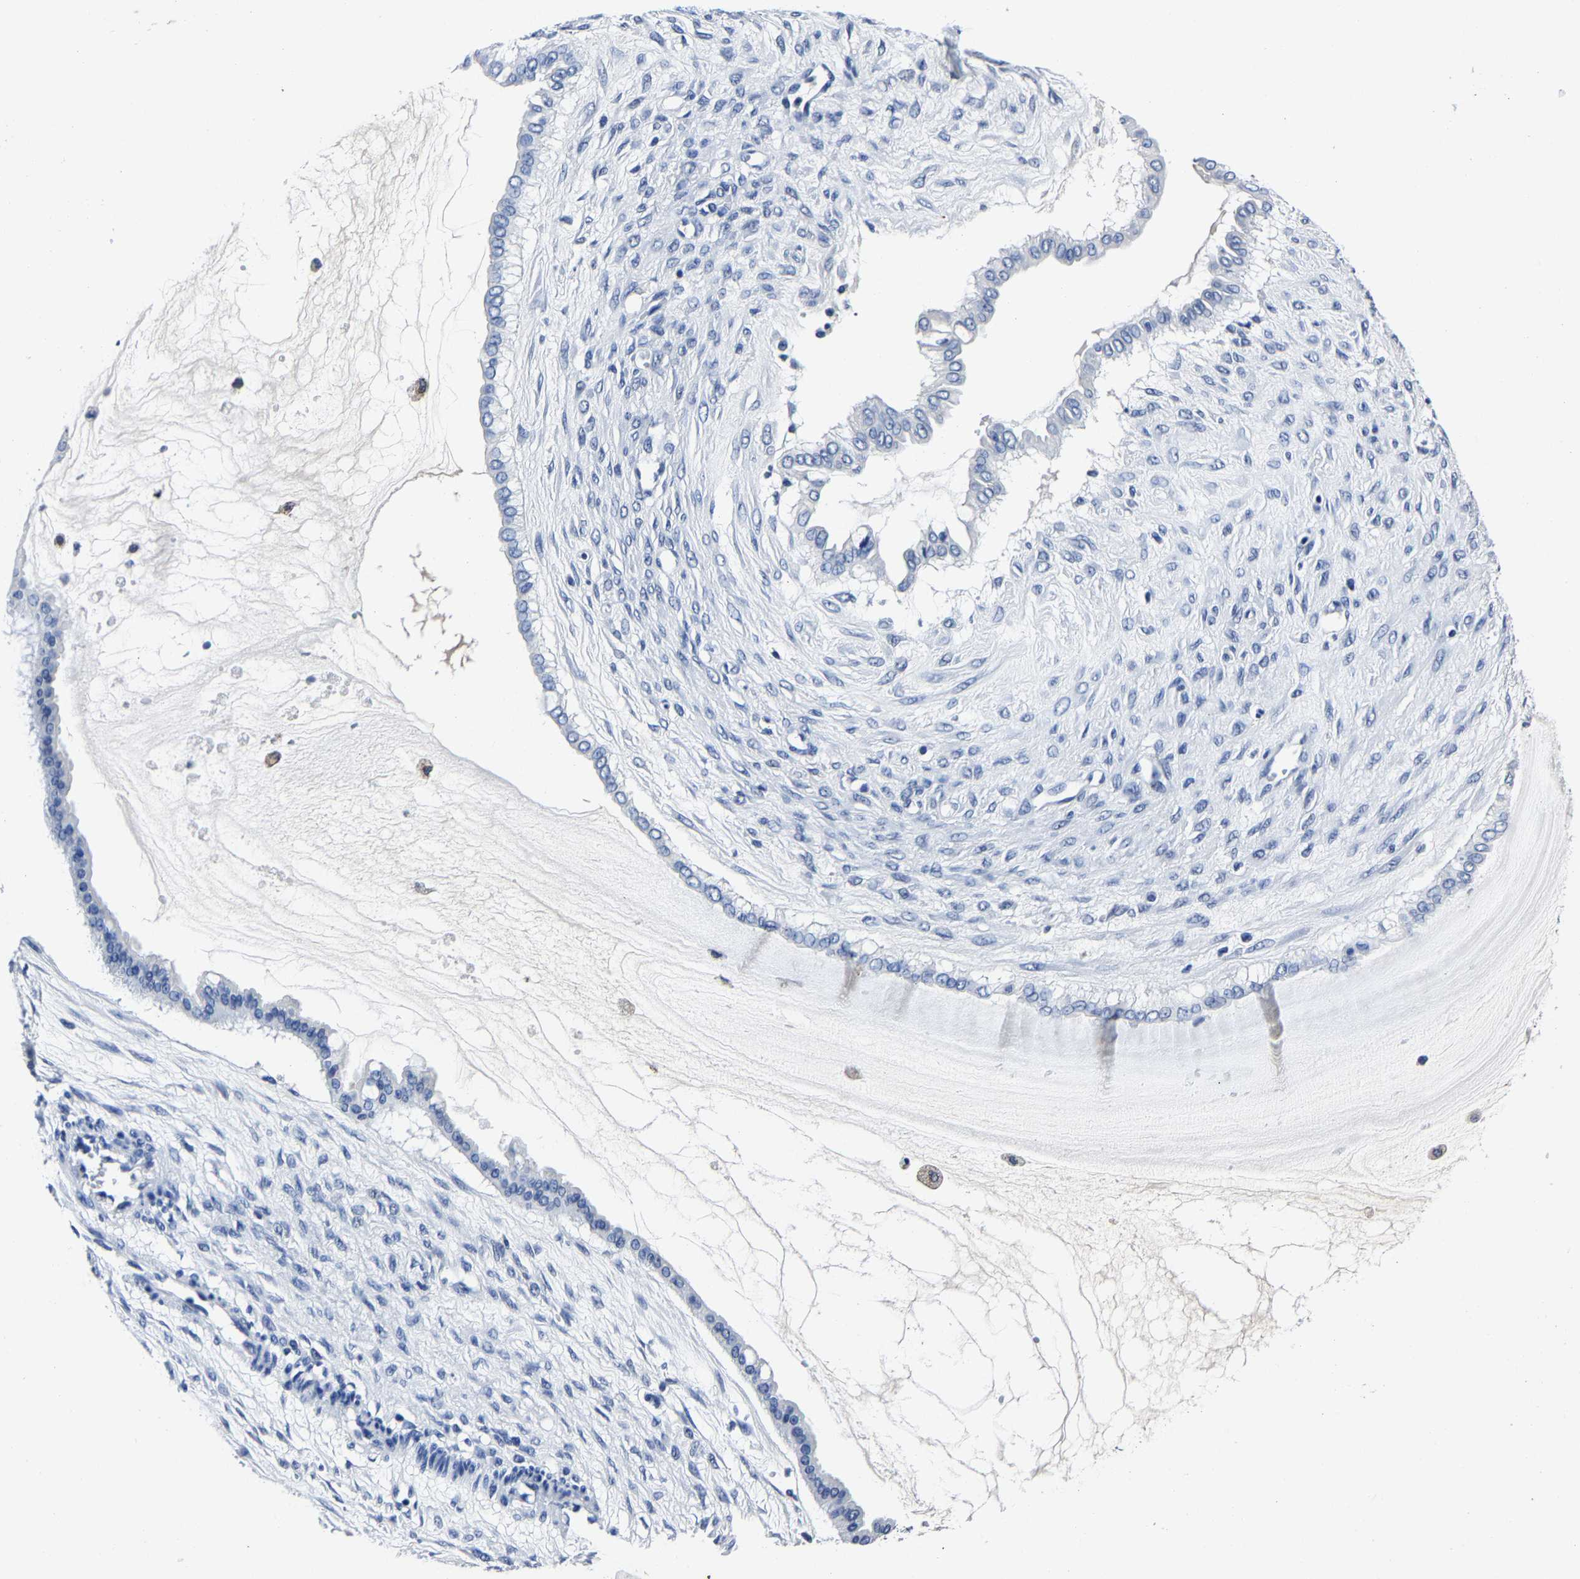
{"staining": {"intensity": "negative", "quantity": "none", "location": "none"}, "tissue": "ovarian cancer", "cell_type": "Tumor cells", "image_type": "cancer", "snomed": [{"axis": "morphology", "description": "Cystadenocarcinoma, mucinous, NOS"}, {"axis": "topography", "description": "Ovary"}], "caption": "A photomicrograph of ovarian cancer stained for a protein displays no brown staining in tumor cells.", "gene": "PSPH", "patient": {"sex": "female", "age": 73}}